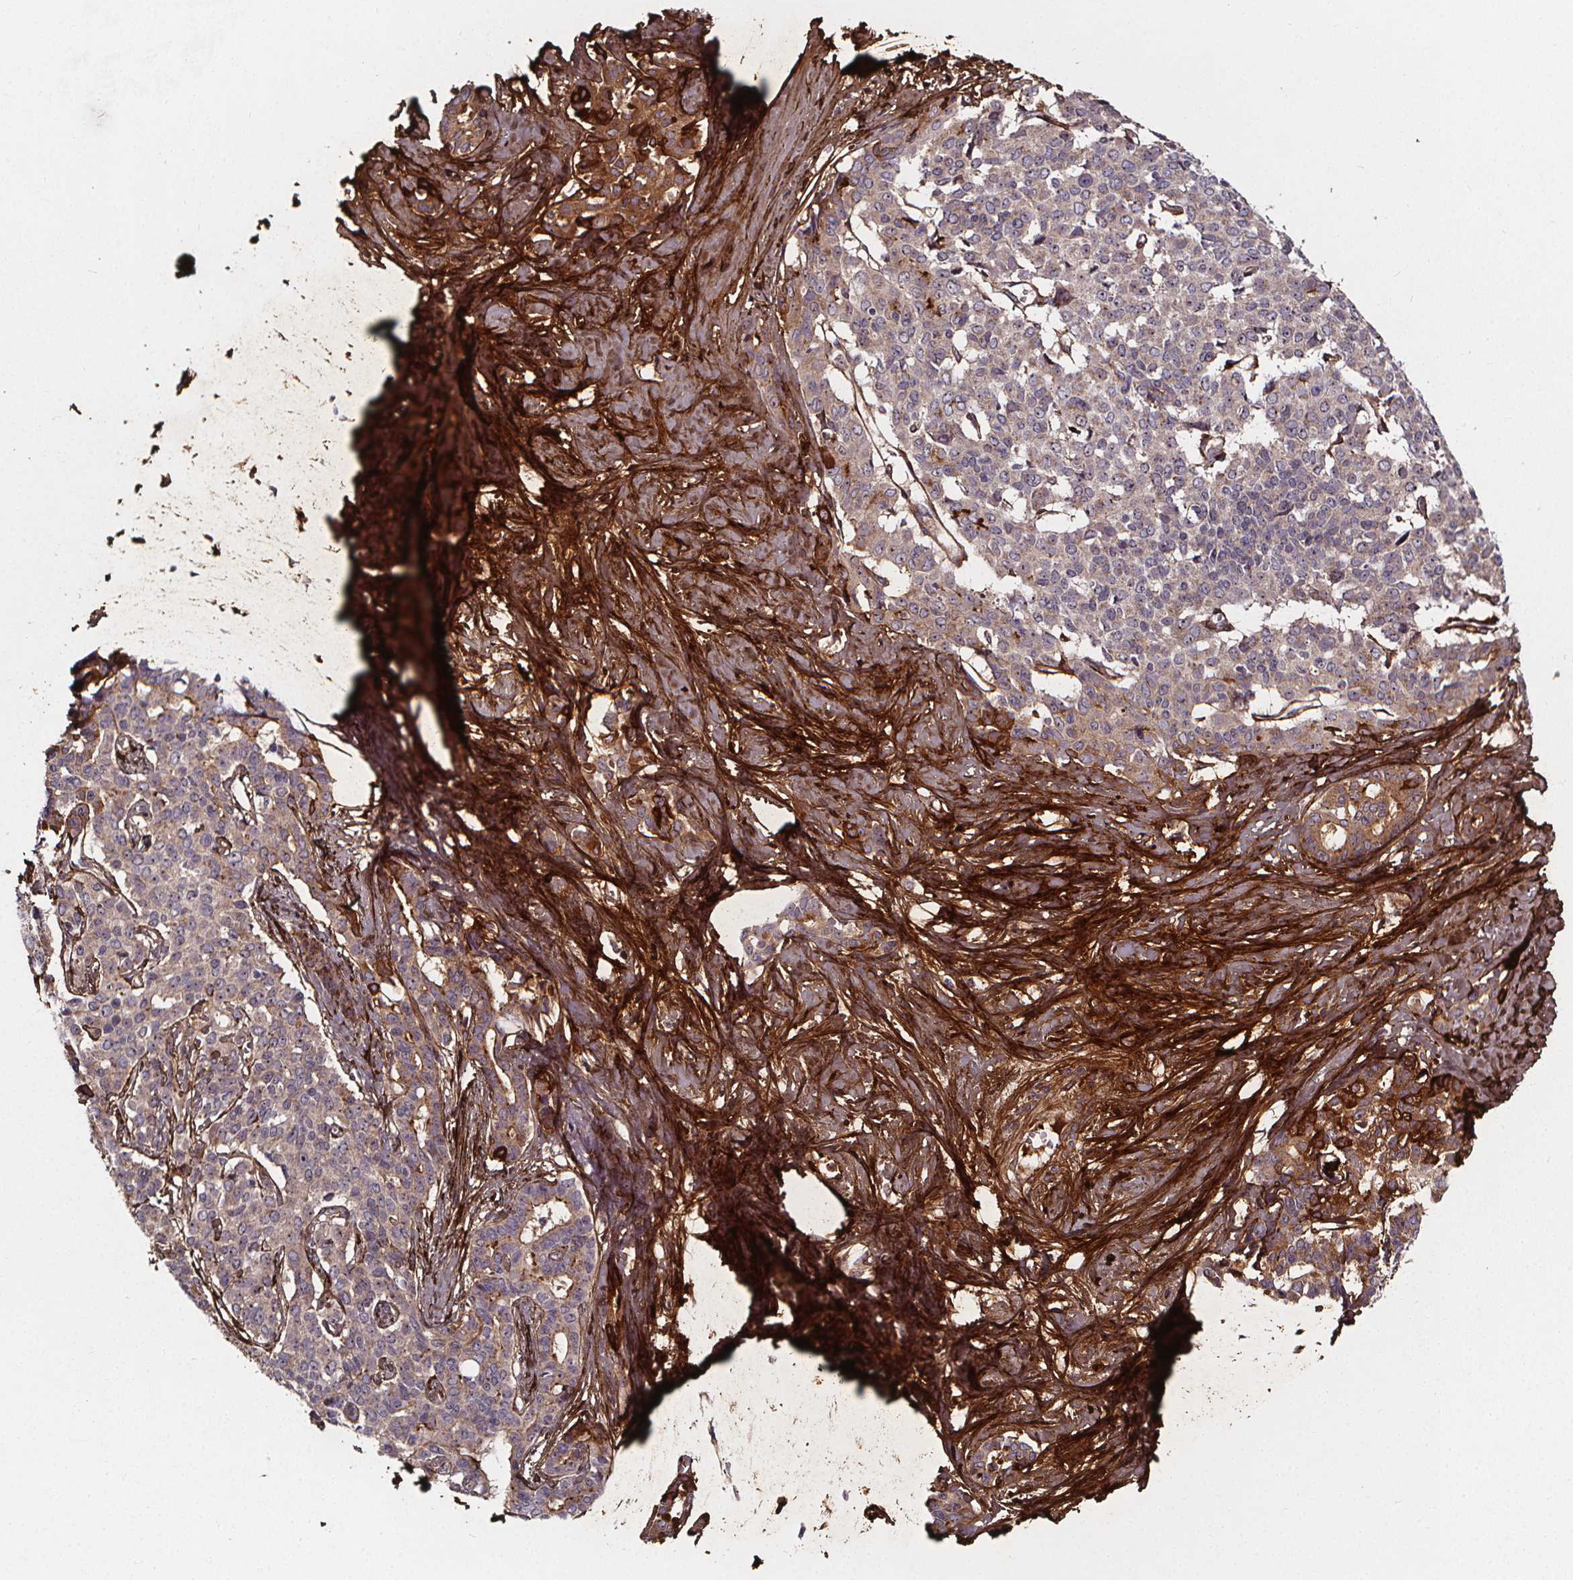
{"staining": {"intensity": "negative", "quantity": "none", "location": "none"}, "tissue": "liver cancer", "cell_type": "Tumor cells", "image_type": "cancer", "snomed": [{"axis": "morphology", "description": "Cholangiocarcinoma"}, {"axis": "topography", "description": "Liver"}], "caption": "DAB (3,3'-diaminobenzidine) immunohistochemical staining of cholangiocarcinoma (liver) demonstrates no significant positivity in tumor cells.", "gene": "AEBP1", "patient": {"sex": "female", "age": 47}}